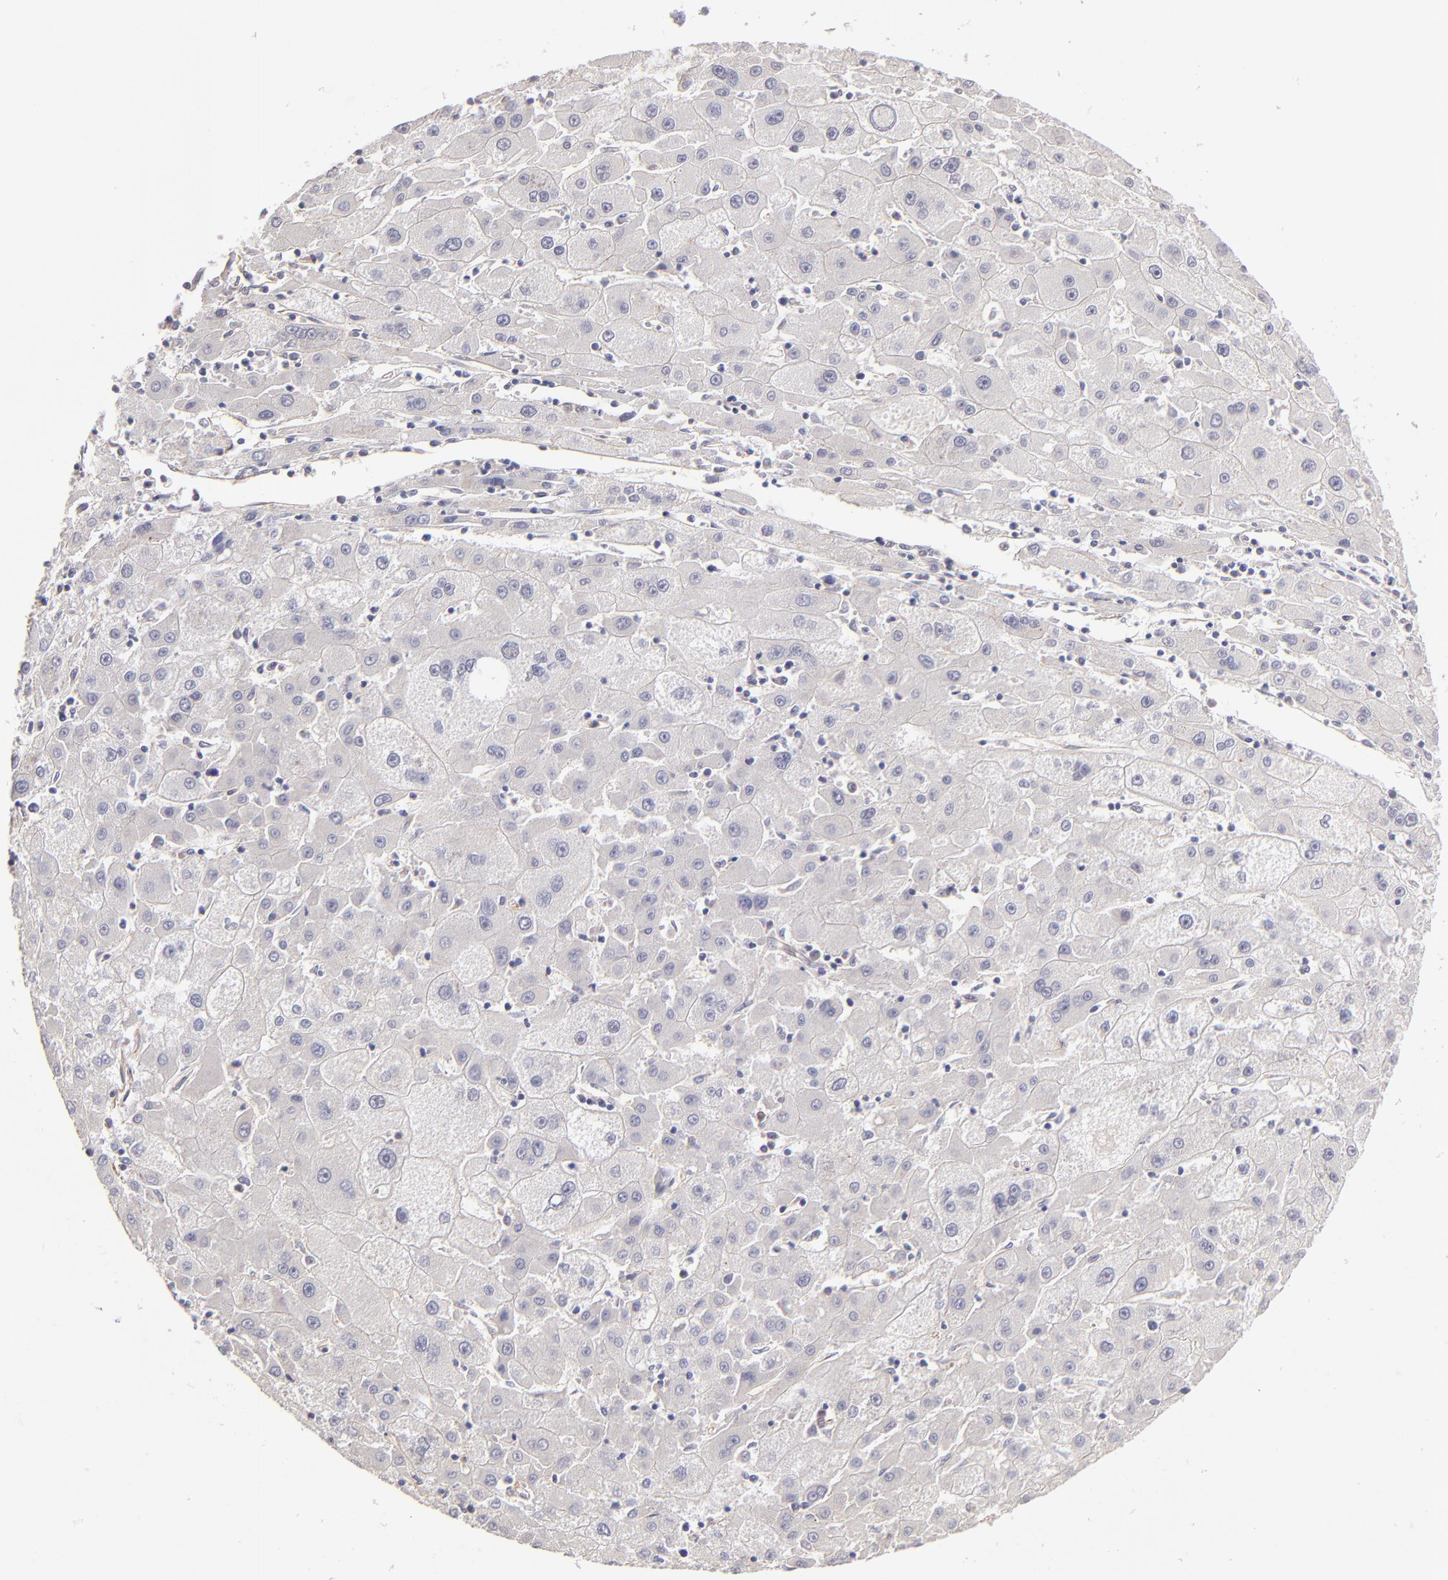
{"staining": {"intensity": "negative", "quantity": "none", "location": "none"}, "tissue": "liver cancer", "cell_type": "Tumor cells", "image_type": "cancer", "snomed": [{"axis": "morphology", "description": "Carcinoma, Hepatocellular, NOS"}, {"axis": "topography", "description": "Liver"}], "caption": "There is no significant positivity in tumor cells of liver cancer (hepatocellular carcinoma).", "gene": "ABCC1", "patient": {"sex": "male", "age": 72}}